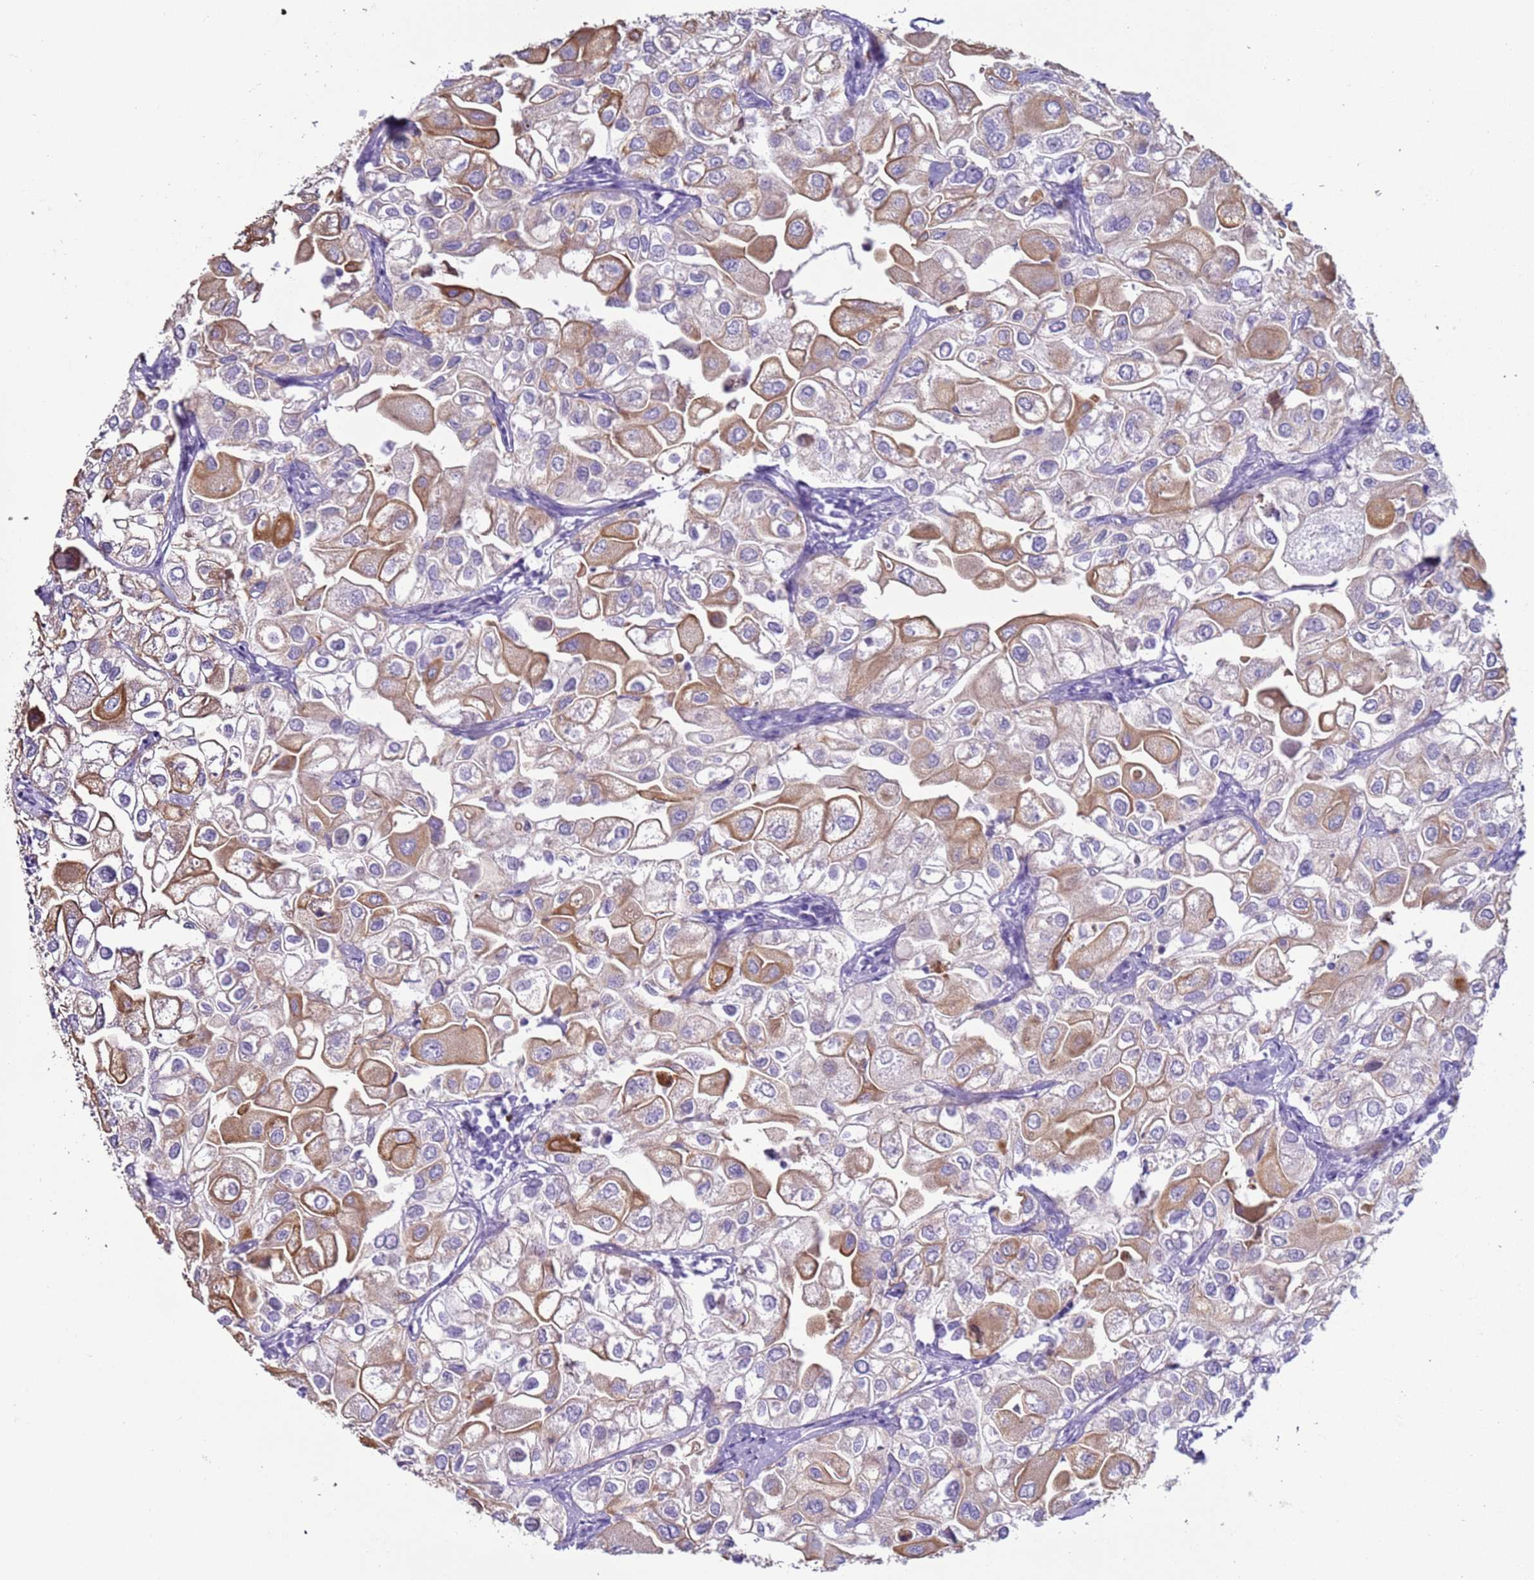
{"staining": {"intensity": "moderate", "quantity": "25%-75%", "location": "cytoplasmic/membranous"}, "tissue": "urothelial cancer", "cell_type": "Tumor cells", "image_type": "cancer", "snomed": [{"axis": "morphology", "description": "Urothelial carcinoma, High grade"}, {"axis": "topography", "description": "Urinary bladder"}], "caption": "The micrograph exhibits immunohistochemical staining of urothelial carcinoma (high-grade). There is moderate cytoplasmic/membranous expression is identified in approximately 25%-75% of tumor cells.", "gene": "NPAP1", "patient": {"sex": "male", "age": 64}}